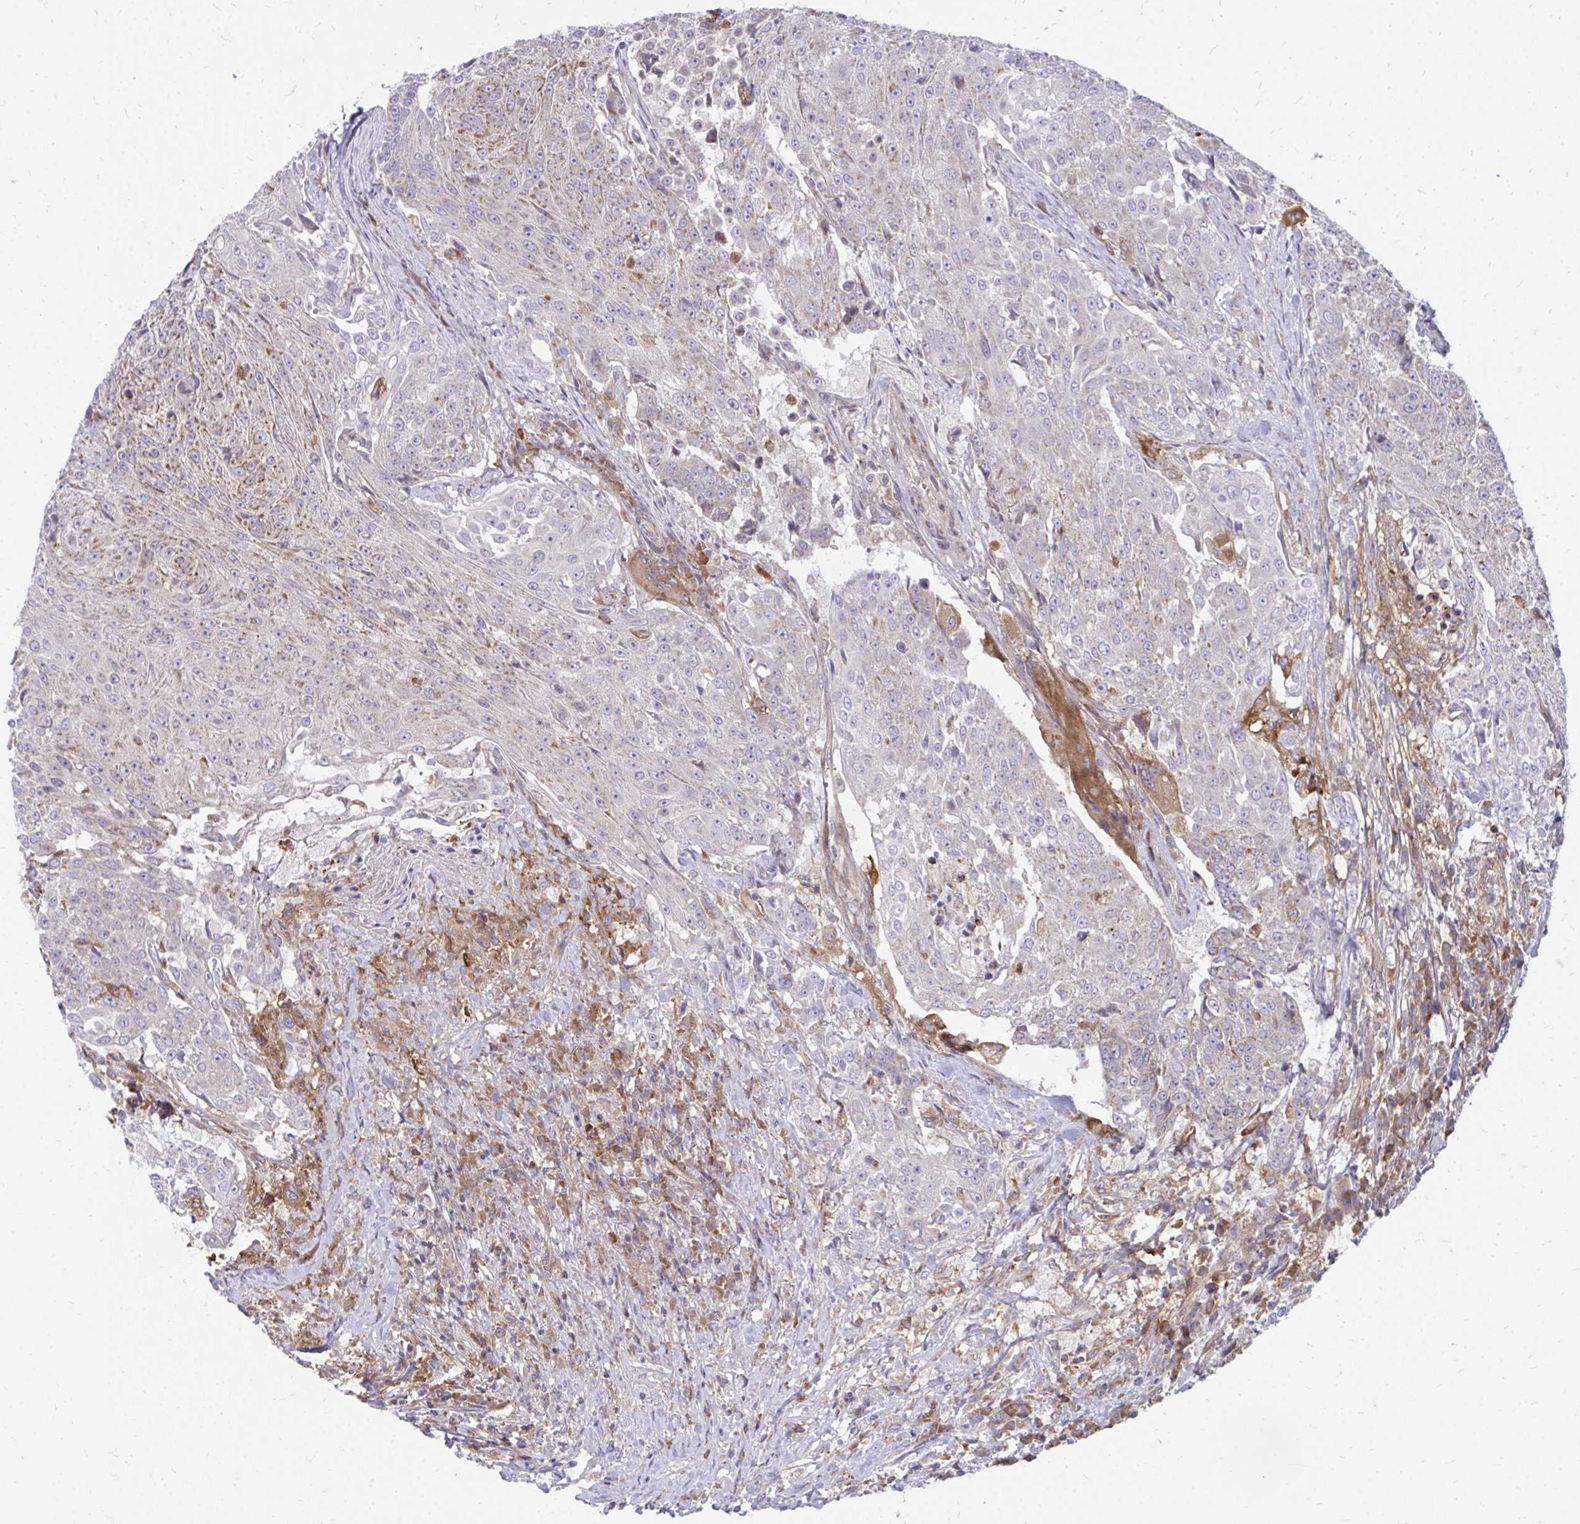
{"staining": {"intensity": "weak", "quantity": "25%-75%", "location": "cytoplasmic/membranous"}, "tissue": "urothelial cancer", "cell_type": "Tumor cells", "image_type": "cancer", "snomed": [{"axis": "morphology", "description": "Urothelial carcinoma, High grade"}, {"axis": "topography", "description": "Urinary bladder"}], "caption": "Tumor cells display low levels of weak cytoplasmic/membranous expression in approximately 25%-75% of cells in human urothelial carcinoma (high-grade). The staining is performed using DAB (3,3'-diaminobenzidine) brown chromogen to label protein expression. The nuclei are counter-stained blue using hematoxylin.", "gene": "ASAP1", "patient": {"sex": "female", "age": 63}}